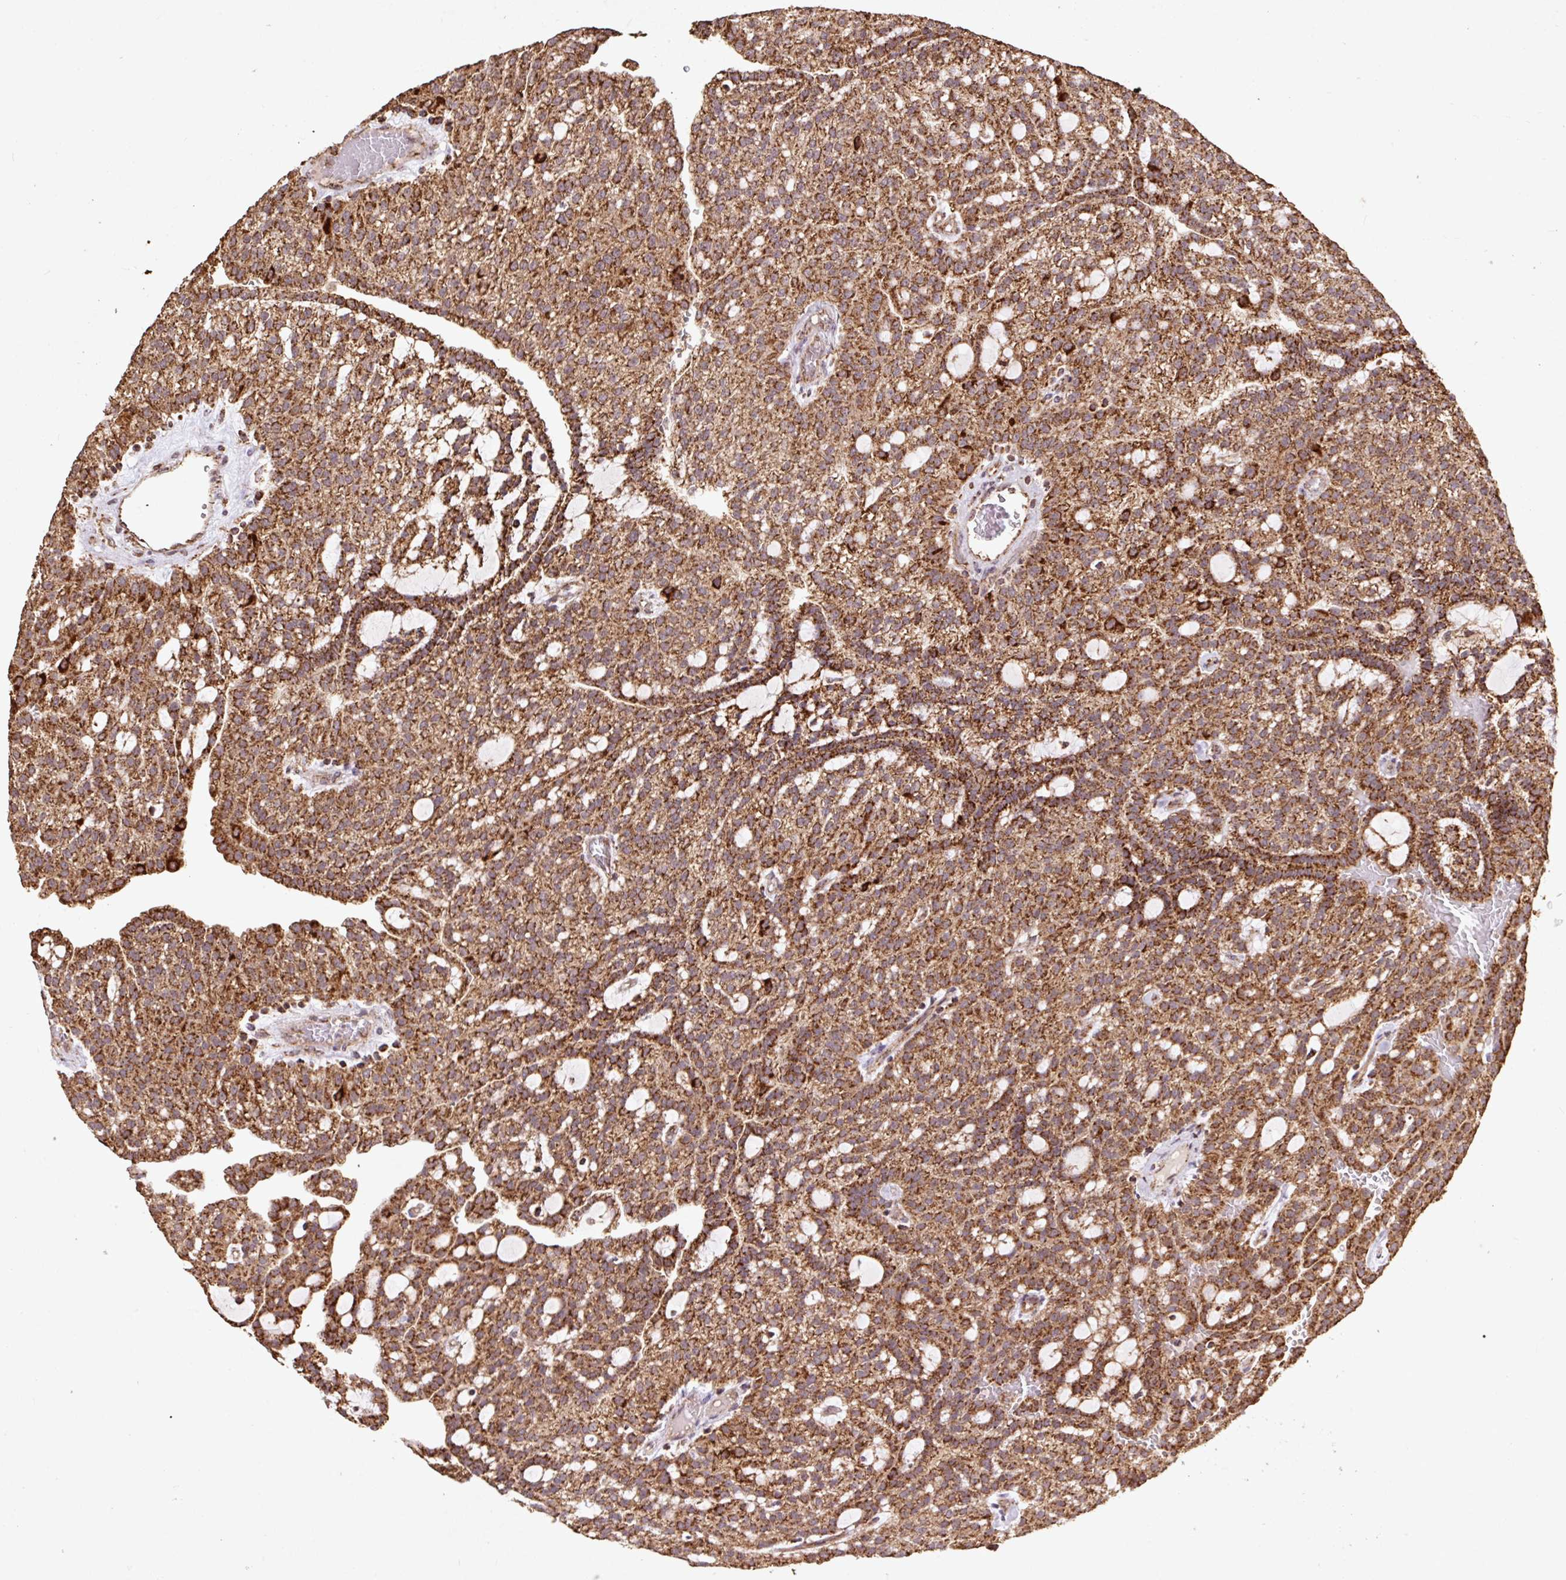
{"staining": {"intensity": "moderate", "quantity": ">75%", "location": "cytoplasmic/membranous"}, "tissue": "renal cancer", "cell_type": "Tumor cells", "image_type": "cancer", "snomed": [{"axis": "morphology", "description": "Adenocarcinoma, NOS"}, {"axis": "topography", "description": "Kidney"}], "caption": "Protein expression analysis of human renal cancer (adenocarcinoma) reveals moderate cytoplasmic/membranous positivity in approximately >75% of tumor cells.", "gene": "ATP5F1A", "patient": {"sex": "male", "age": 63}}